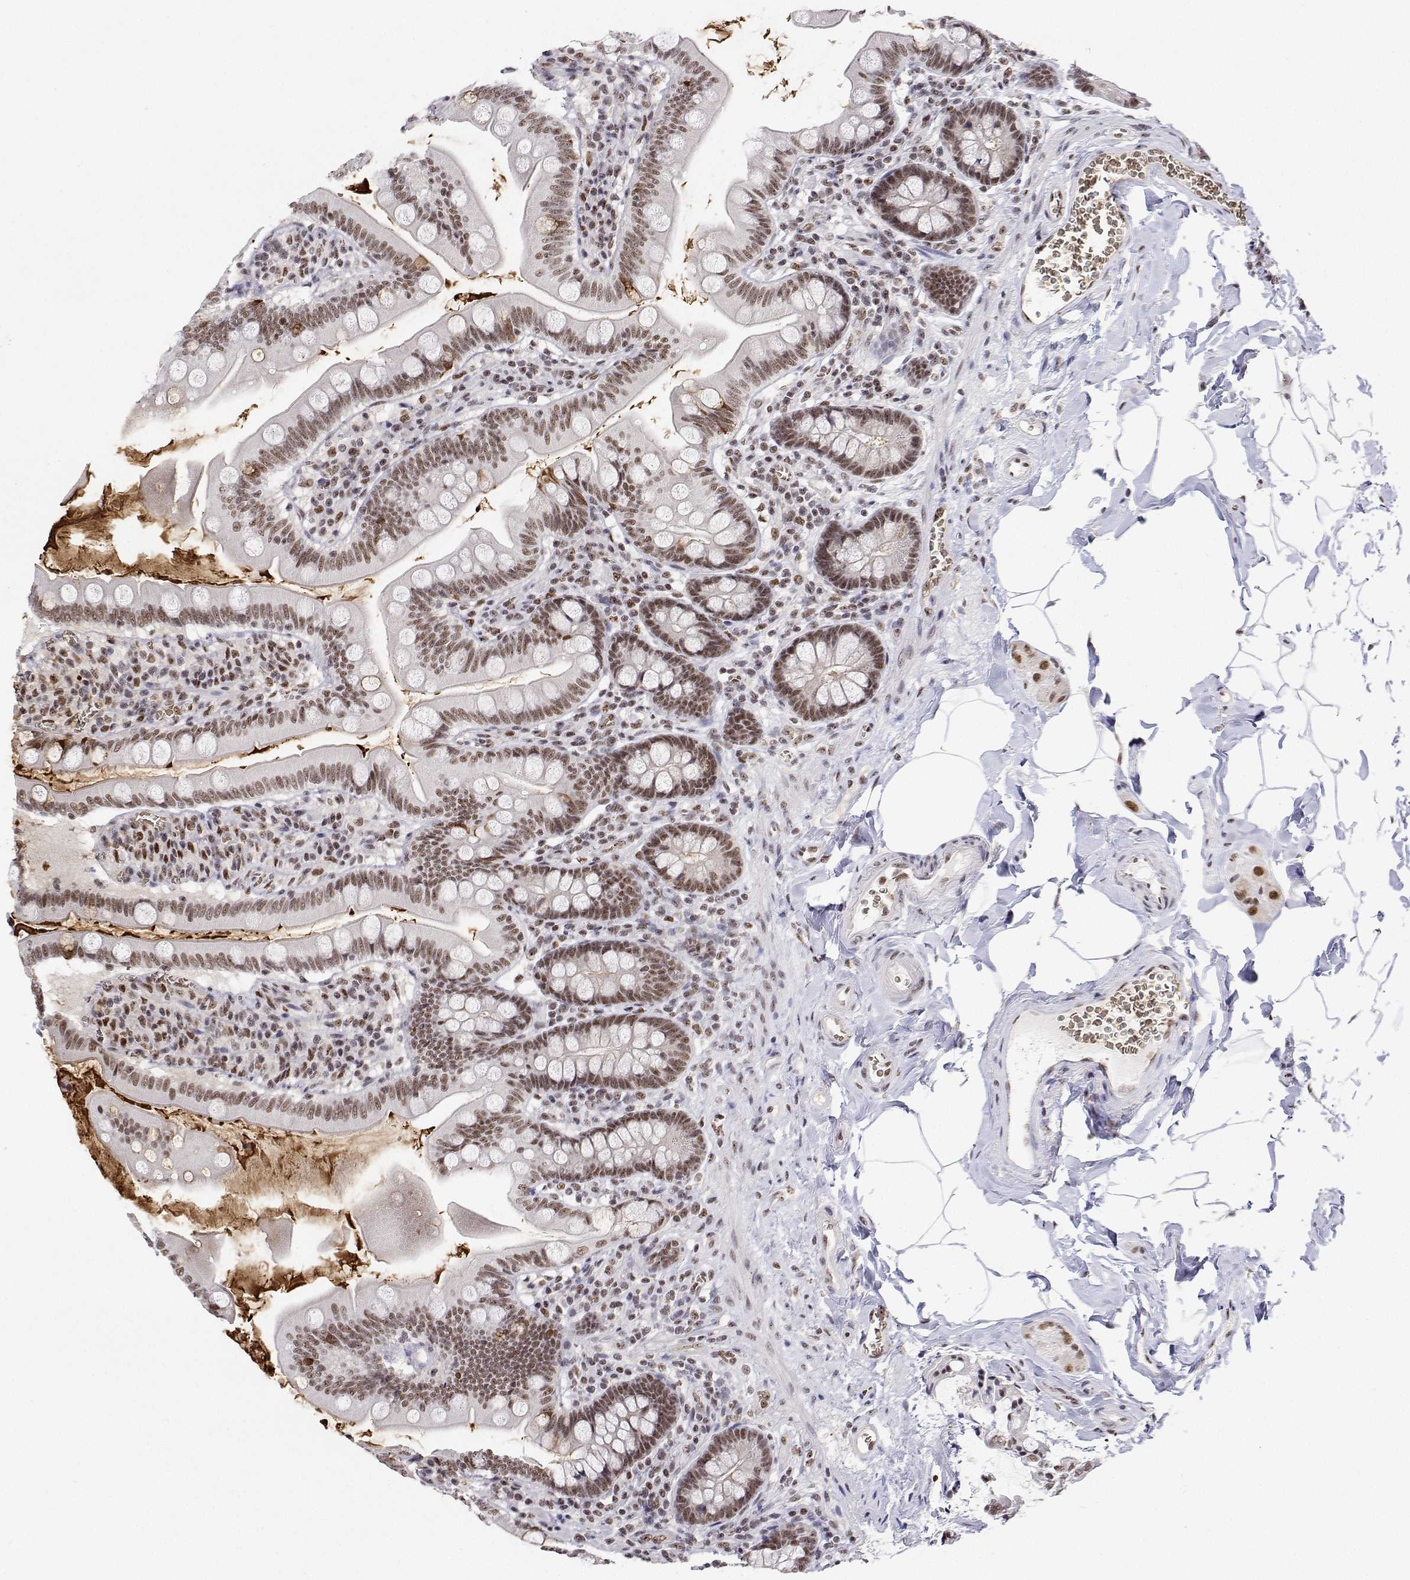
{"staining": {"intensity": "moderate", "quantity": ">75%", "location": "nuclear"}, "tissue": "small intestine", "cell_type": "Glandular cells", "image_type": "normal", "snomed": [{"axis": "morphology", "description": "Normal tissue, NOS"}, {"axis": "topography", "description": "Small intestine"}], "caption": "Immunohistochemistry (IHC) micrograph of normal small intestine: small intestine stained using IHC reveals medium levels of moderate protein expression localized specifically in the nuclear of glandular cells, appearing as a nuclear brown color.", "gene": "ADAR", "patient": {"sex": "female", "age": 56}}